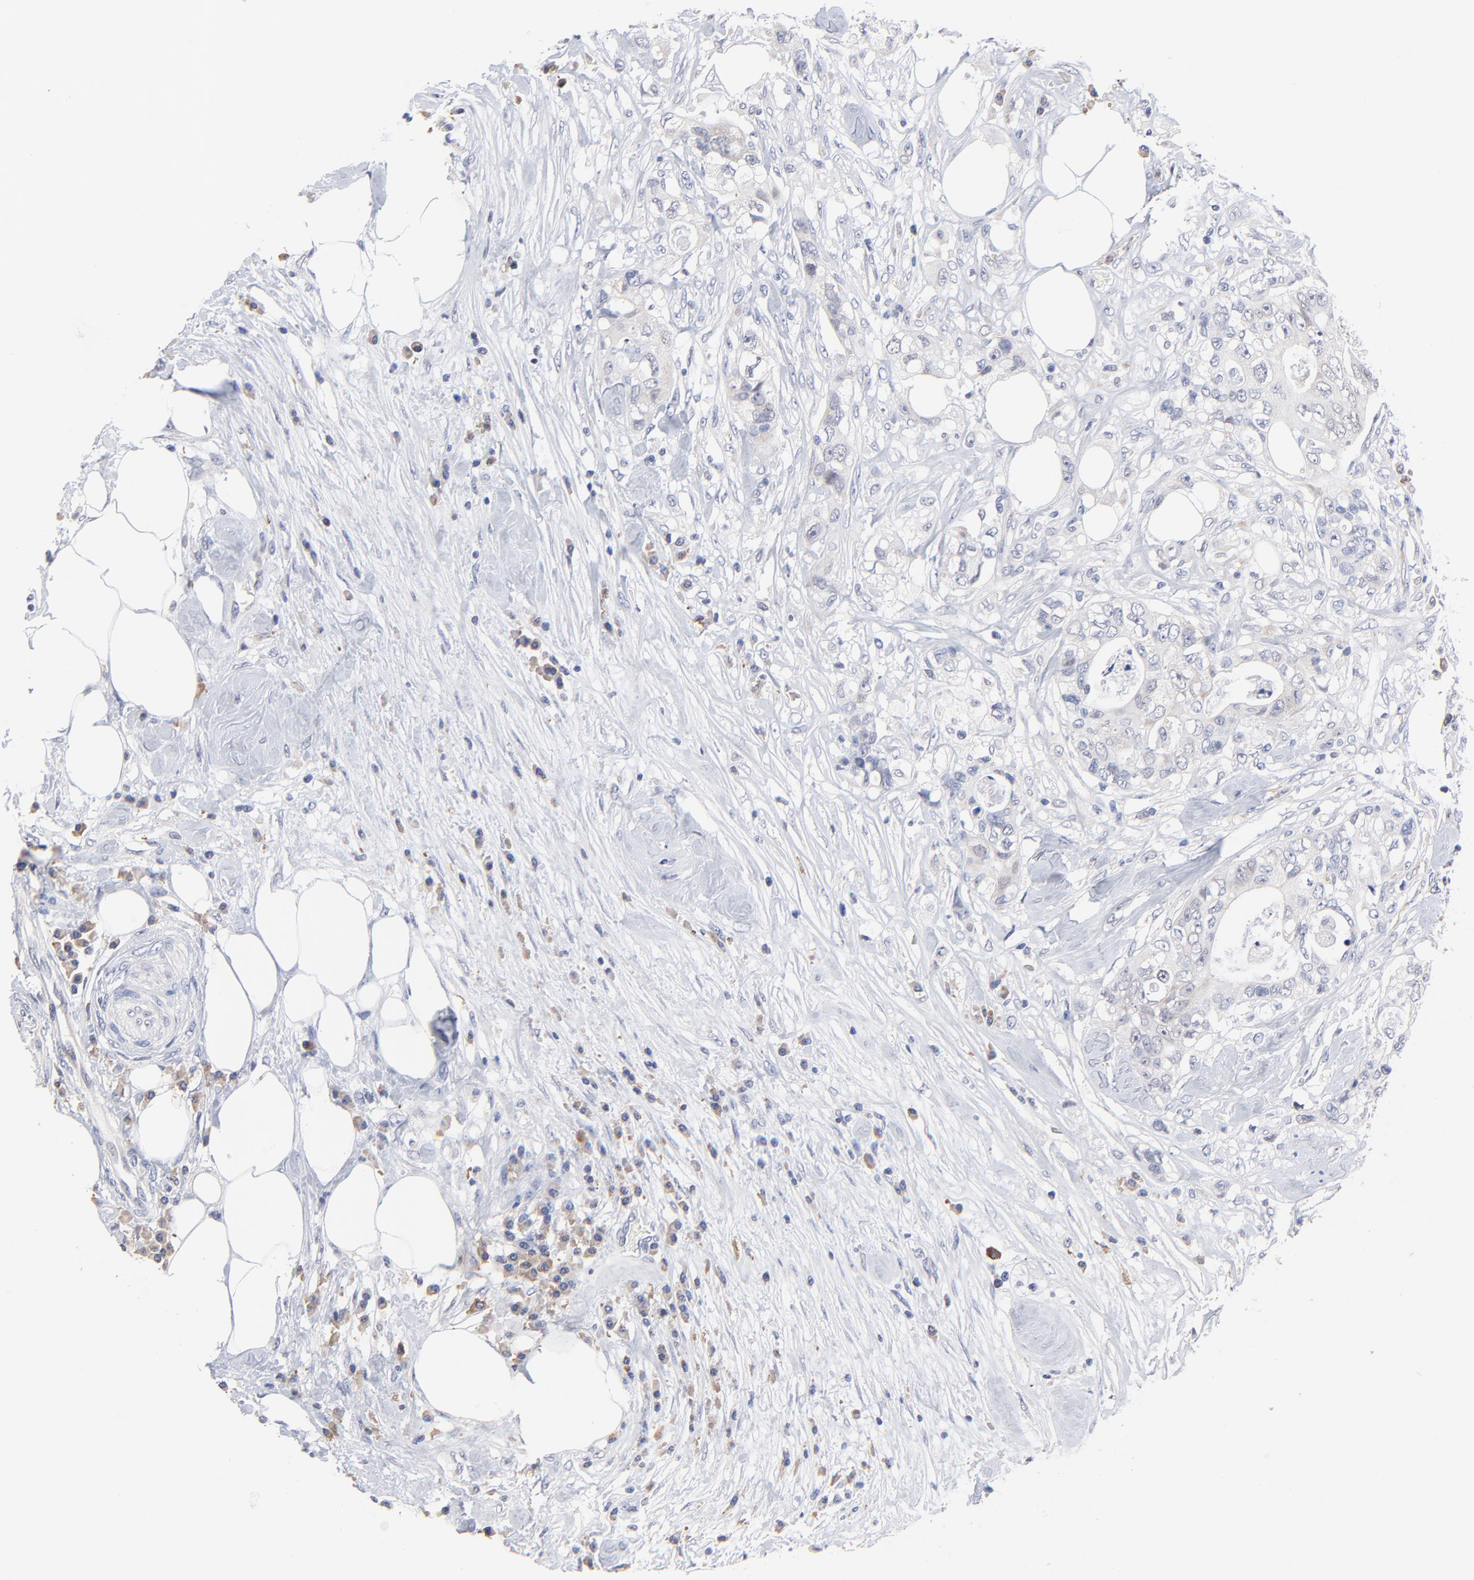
{"staining": {"intensity": "negative", "quantity": "none", "location": "none"}, "tissue": "colorectal cancer", "cell_type": "Tumor cells", "image_type": "cancer", "snomed": [{"axis": "morphology", "description": "Adenocarcinoma, NOS"}, {"axis": "topography", "description": "Rectum"}], "caption": "Immunohistochemistry of human adenocarcinoma (colorectal) exhibits no expression in tumor cells.", "gene": "TWNK", "patient": {"sex": "female", "age": 57}}